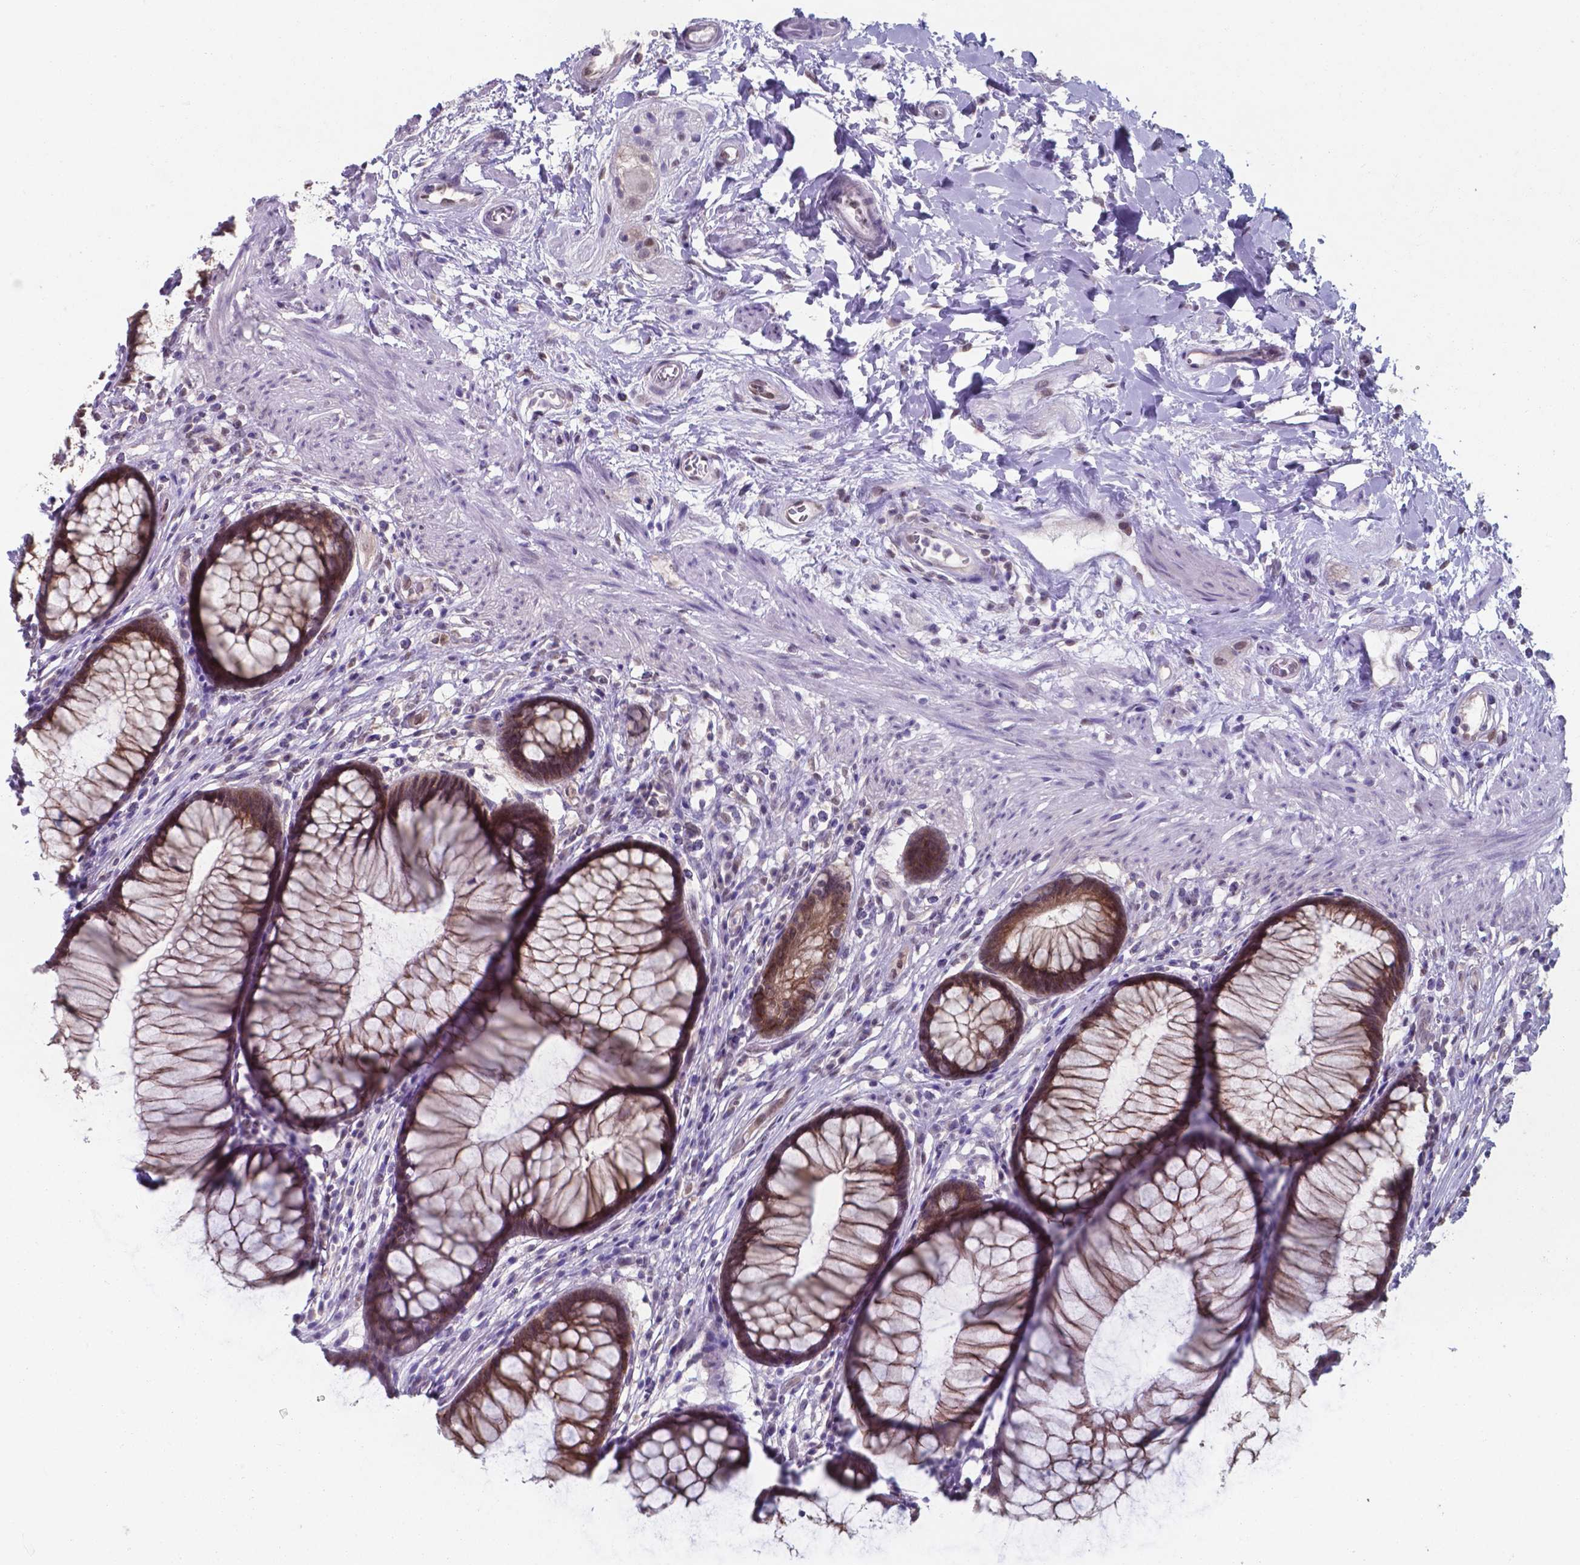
{"staining": {"intensity": "strong", "quantity": ">75%", "location": "cytoplasmic/membranous"}, "tissue": "rectum", "cell_type": "Glandular cells", "image_type": "normal", "snomed": [{"axis": "morphology", "description": "Normal tissue, NOS"}, {"axis": "topography", "description": "Smooth muscle"}, {"axis": "topography", "description": "Rectum"}], "caption": "Benign rectum demonstrates strong cytoplasmic/membranous staining in approximately >75% of glandular cells, visualized by immunohistochemistry. The staining is performed using DAB brown chromogen to label protein expression. The nuclei are counter-stained blue using hematoxylin.", "gene": "UBE2E2", "patient": {"sex": "male", "age": 53}}